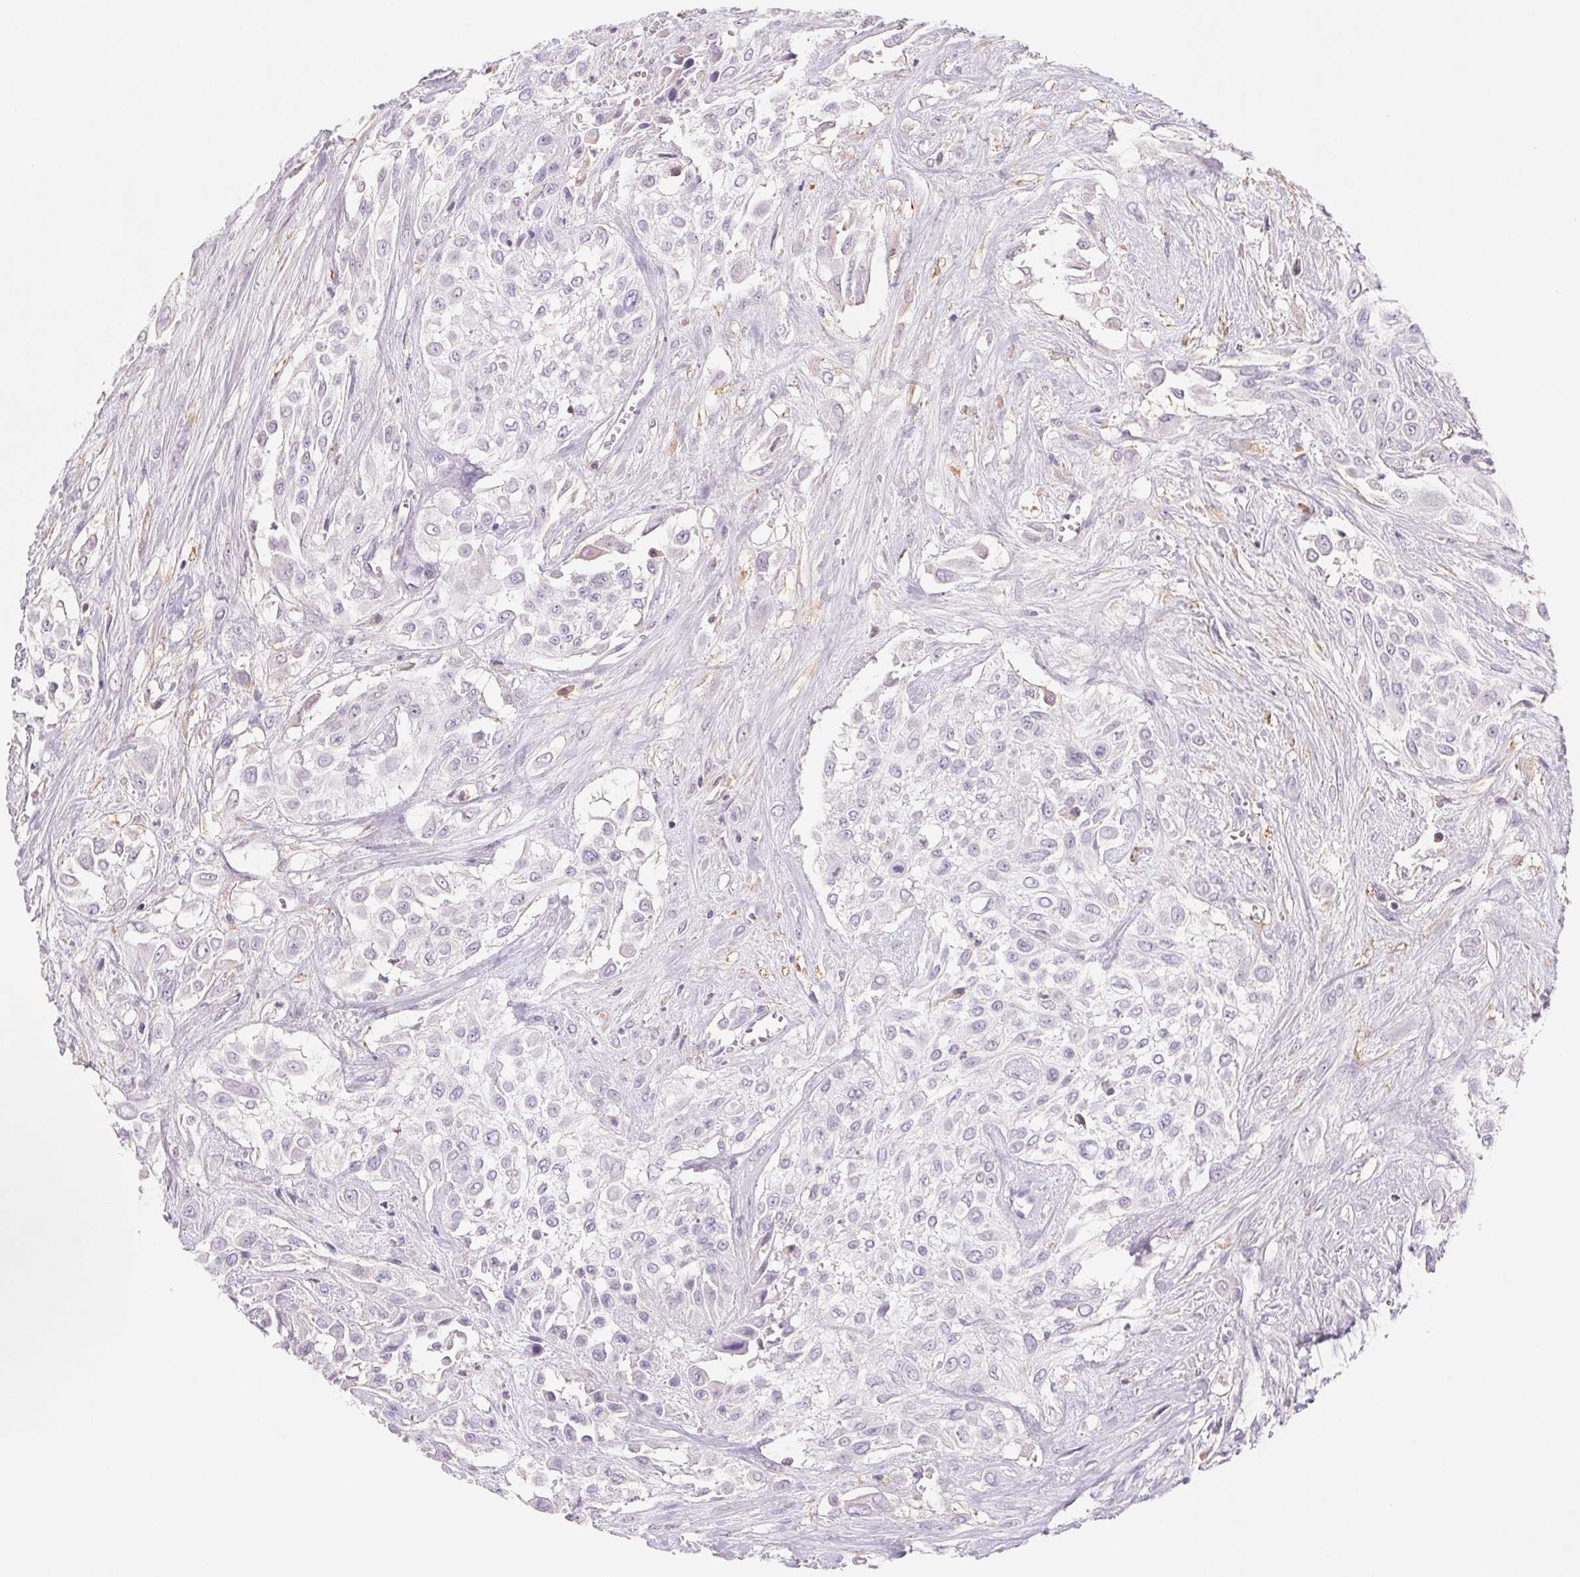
{"staining": {"intensity": "negative", "quantity": "none", "location": "none"}, "tissue": "urothelial cancer", "cell_type": "Tumor cells", "image_type": "cancer", "snomed": [{"axis": "morphology", "description": "Urothelial carcinoma, High grade"}, {"axis": "topography", "description": "Urinary bladder"}], "caption": "The immunohistochemistry photomicrograph has no significant staining in tumor cells of high-grade urothelial carcinoma tissue.", "gene": "KIF26A", "patient": {"sex": "male", "age": 57}}